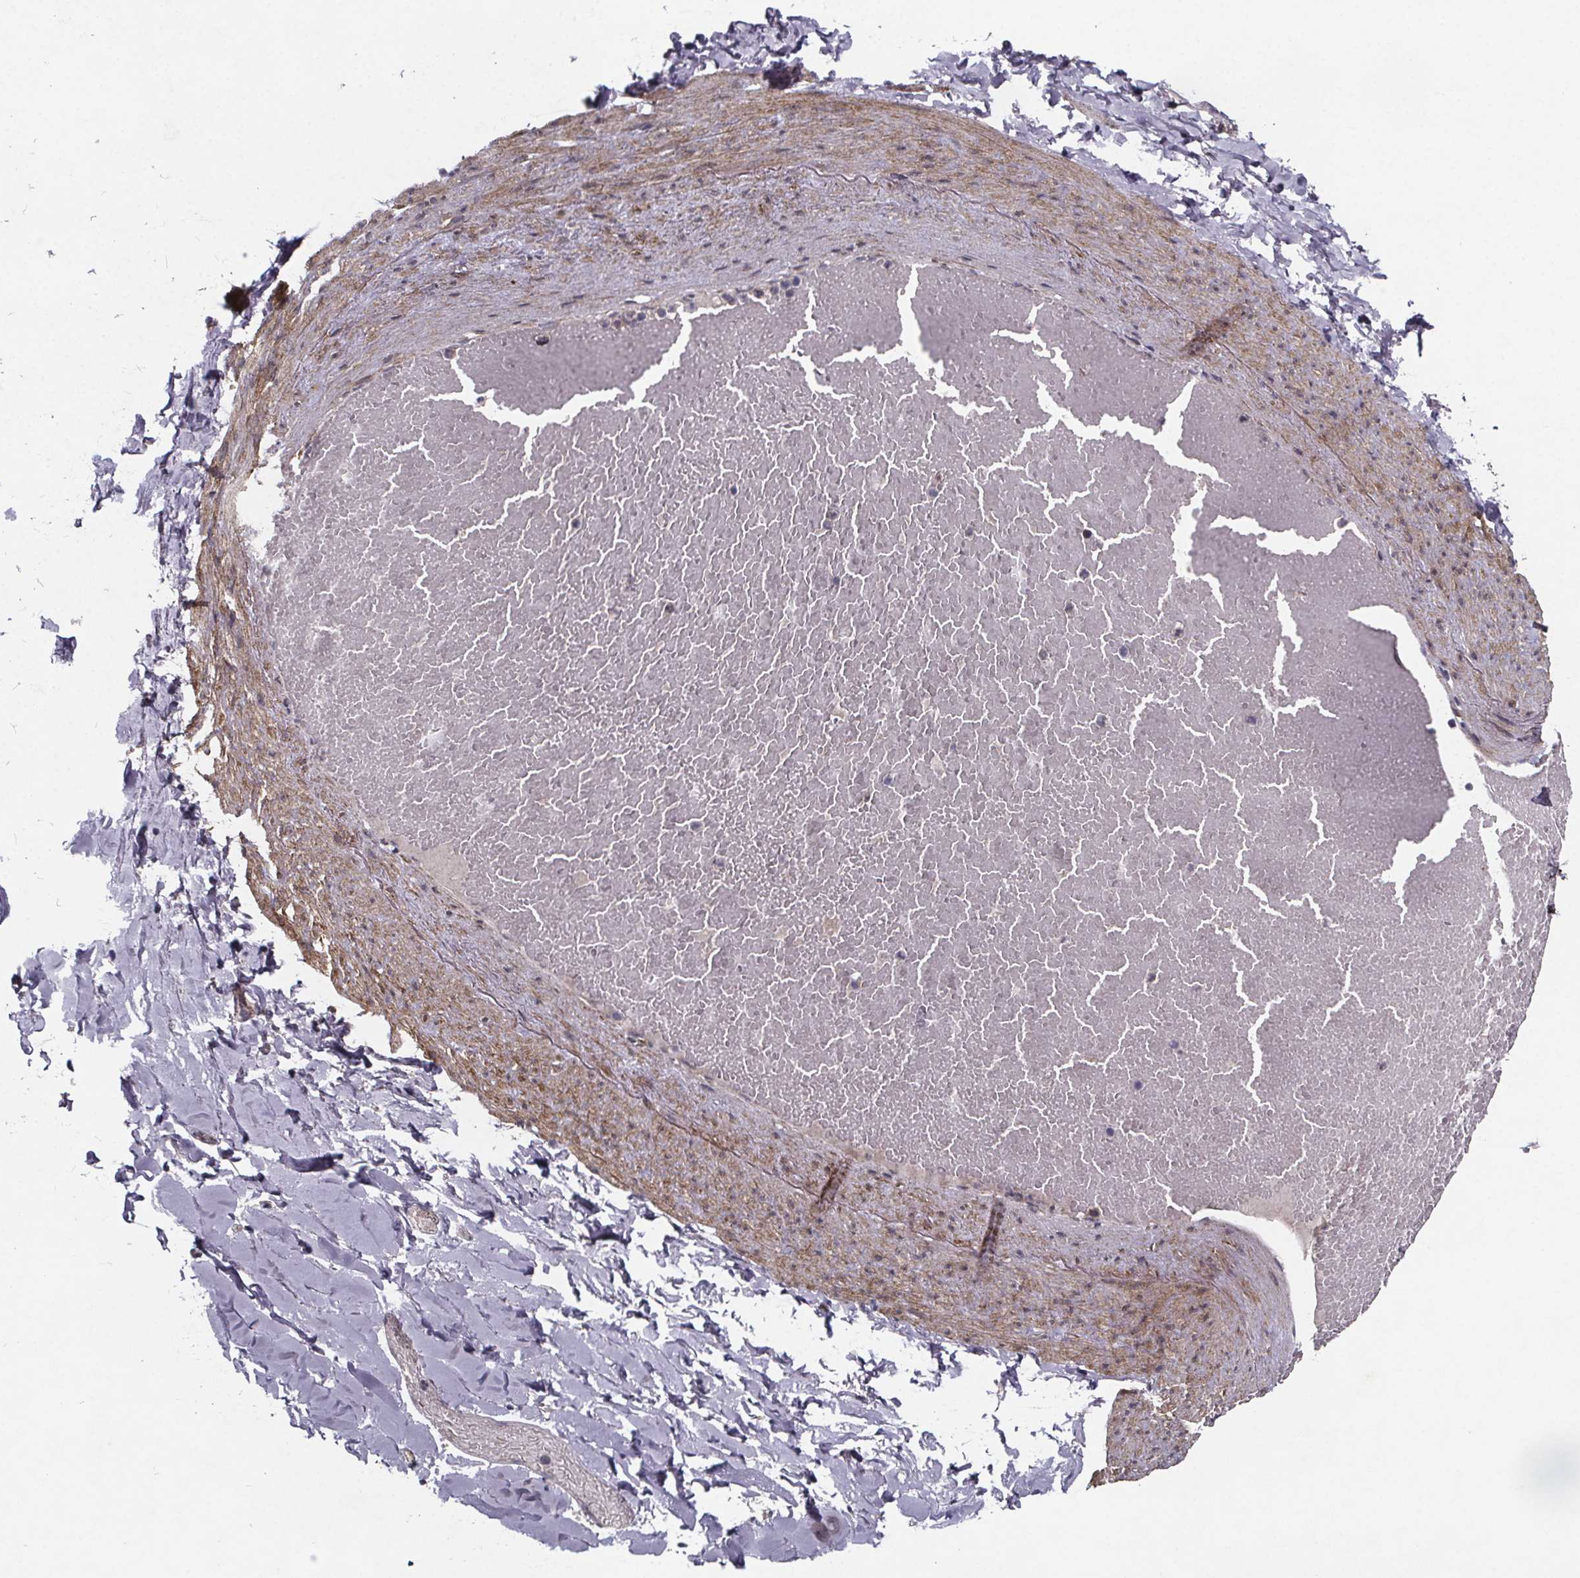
{"staining": {"intensity": "negative", "quantity": "none", "location": "none"}, "tissue": "adipose tissue", "cell_type": "Adipocytes", "image_type": "normal", "snomed": [{"axis": "morphology", "description": "Normal tissue, NOS"}, {"axis": "topography", "description": "Gallbladder"}, {"axis": "topography", "description": "Peripheral nerve tissue"}], "caption": "Immunohistochemistry of normal adipose tissue demonstrates no positivity in adipocytes.", "gene": "PALLD", "patient": {"sex": "female", "age": 45}}